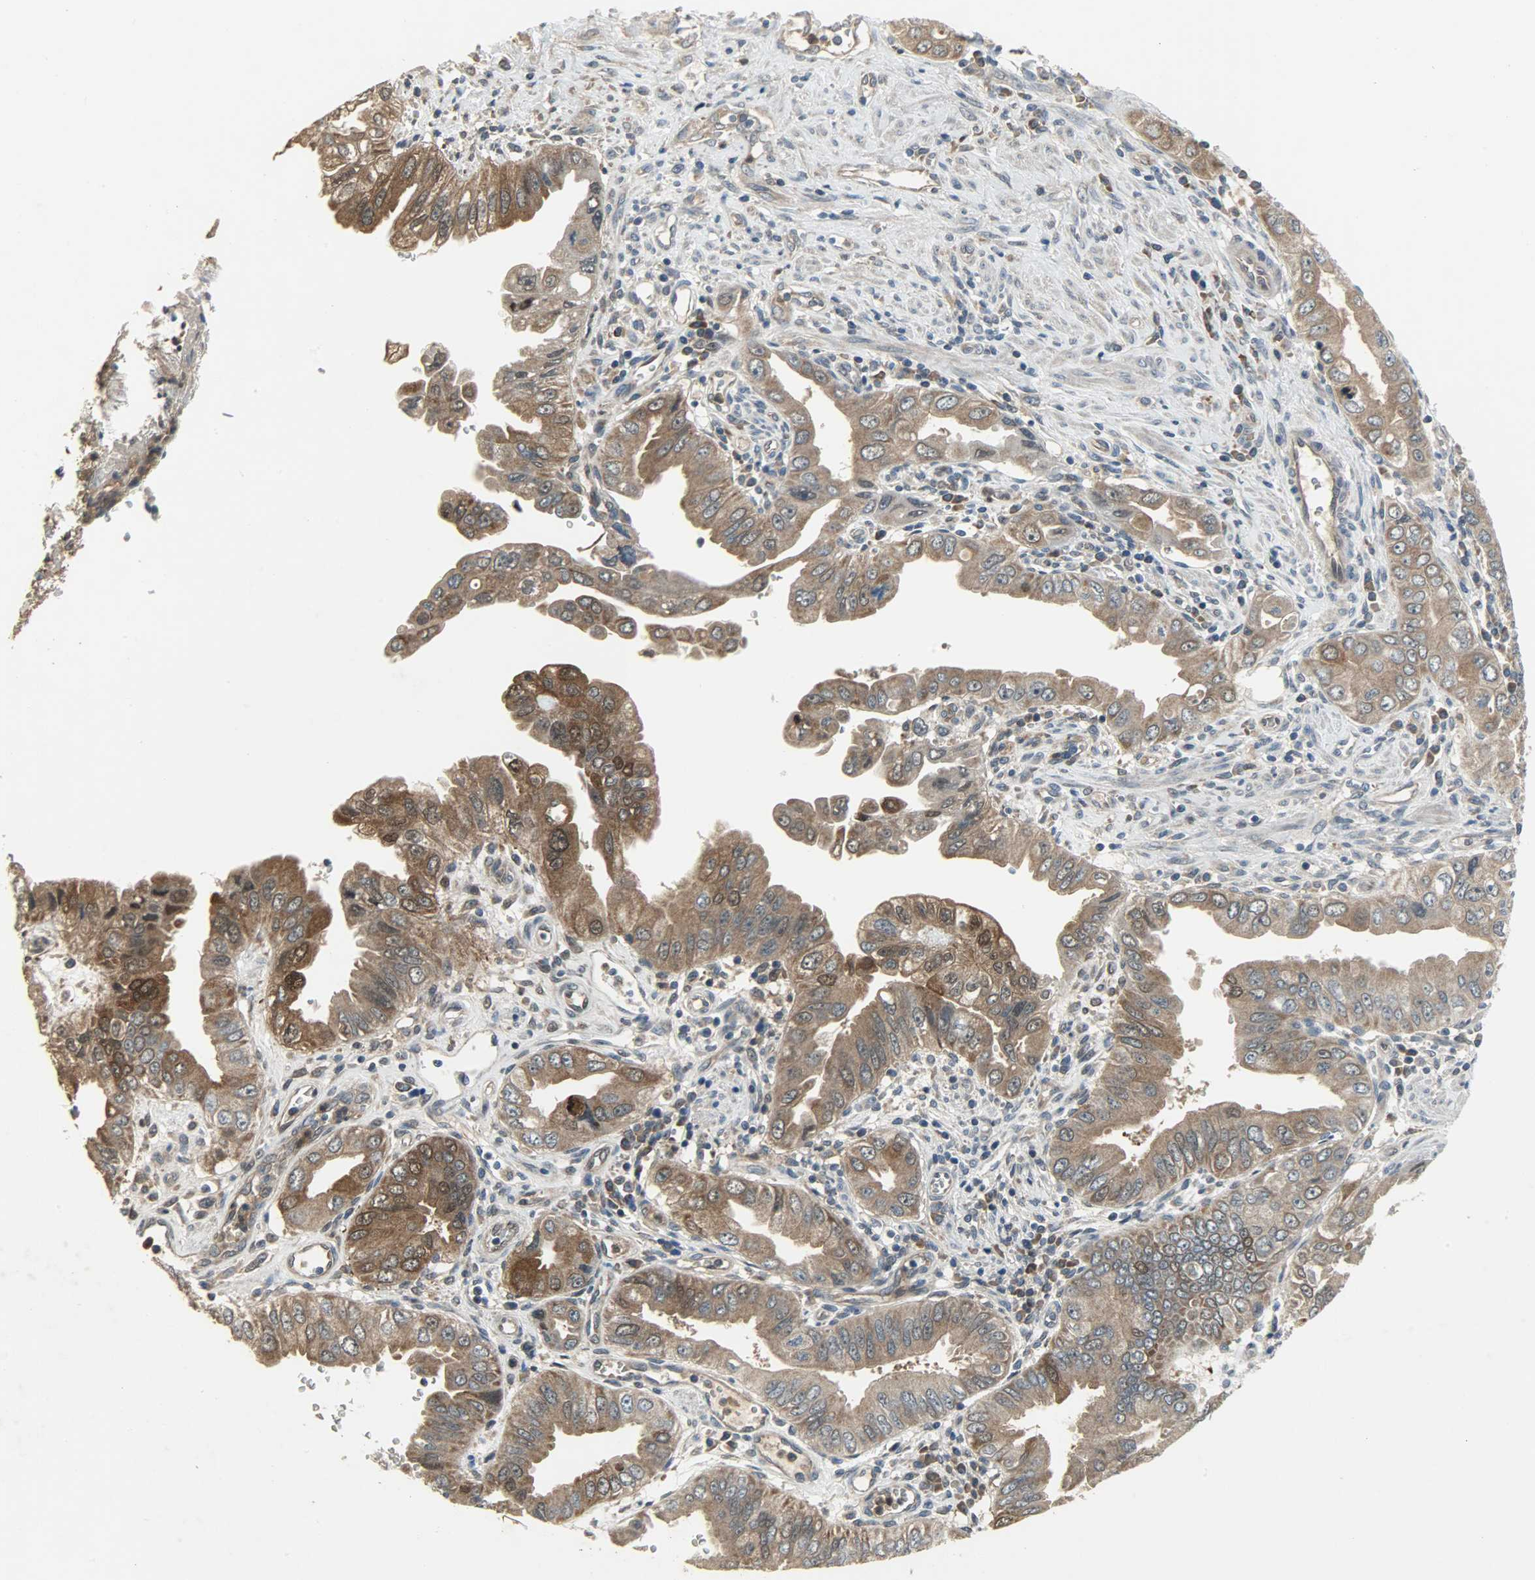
{"staining": {"intensity": "strong", "quantity": ">75%", "location": "cytoplasmic/membranous,nuclear"}, "tissue": "pancreatic cancer", "cell_type": "Tumor cells", "image_type": "cancer", "snomed": [{"axis": "morphology", "description": "Normal tissue, NOS"}, {"axis": "topography", "description": "Lymph node"}], "caption": "Human pancreatic cancer stained with a protein marker demonstrates strong staining in tumor cells.", "gene": "AMT", "patient": {"sex": "male", "age": 50}}